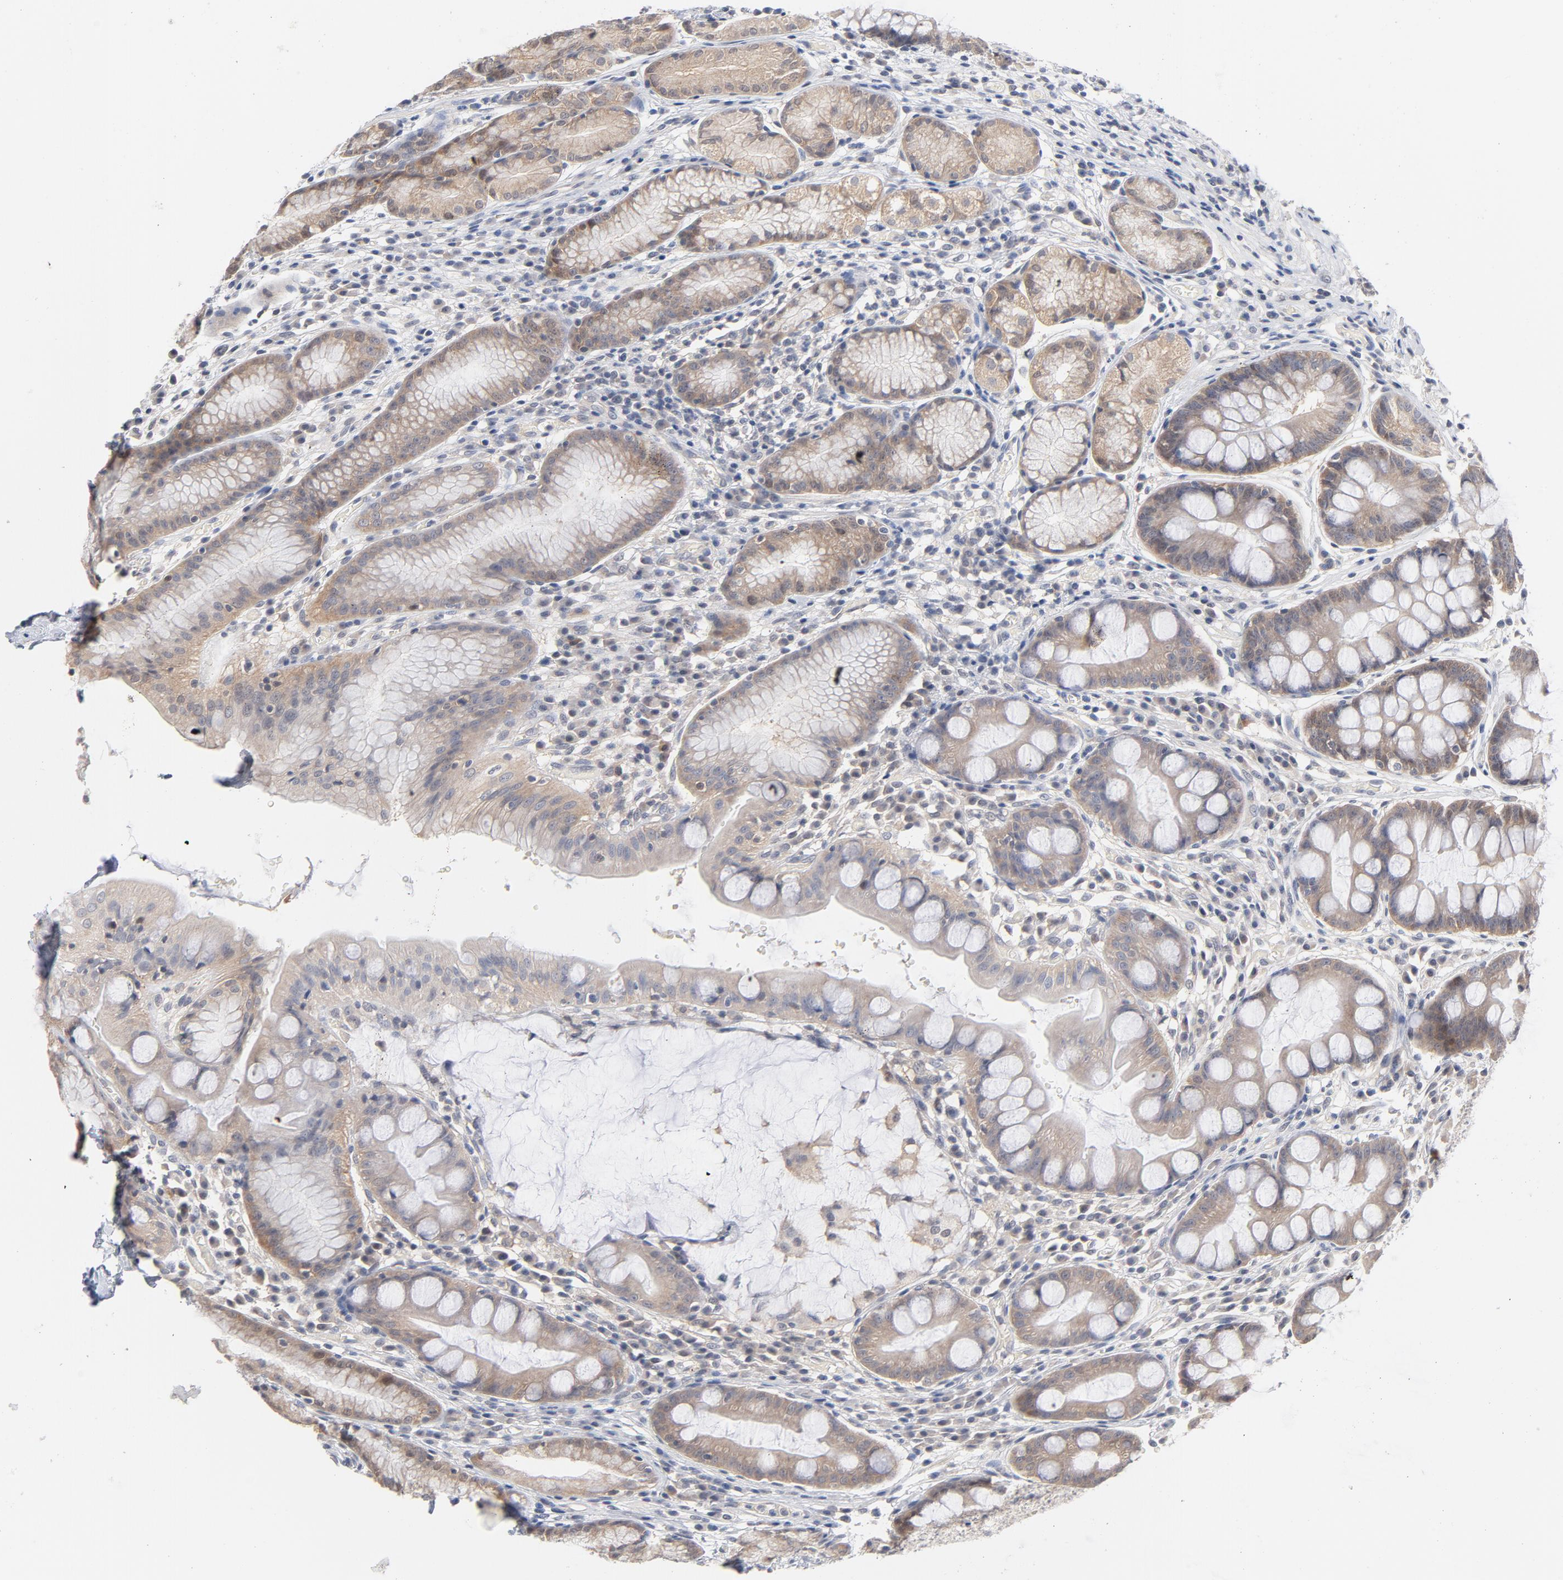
{"staining": {"intensity": "weak", "quantity": "<25%", "location": "cytoplasmic/membranous,nuclear"}, "tissue": "stomach", "cell_type": "Glandular cells", "image_type": "normal", "snomed": [{"axis": "morphology", "description": "Normal tissue, NOS"}, {"axis": "morphology", "description": "Inflammation, NOS"}, {"axis": "topography", "description": "Stomach, lower"}], "caption": "This histopathology image is of normal stomach stained with IHC to label a protein in brown with the nuclei are counter-stained blue. There is no positivity in glandular cells.", "gene": "UBL4A", "patient": {"sex": "male", "age": 59}}